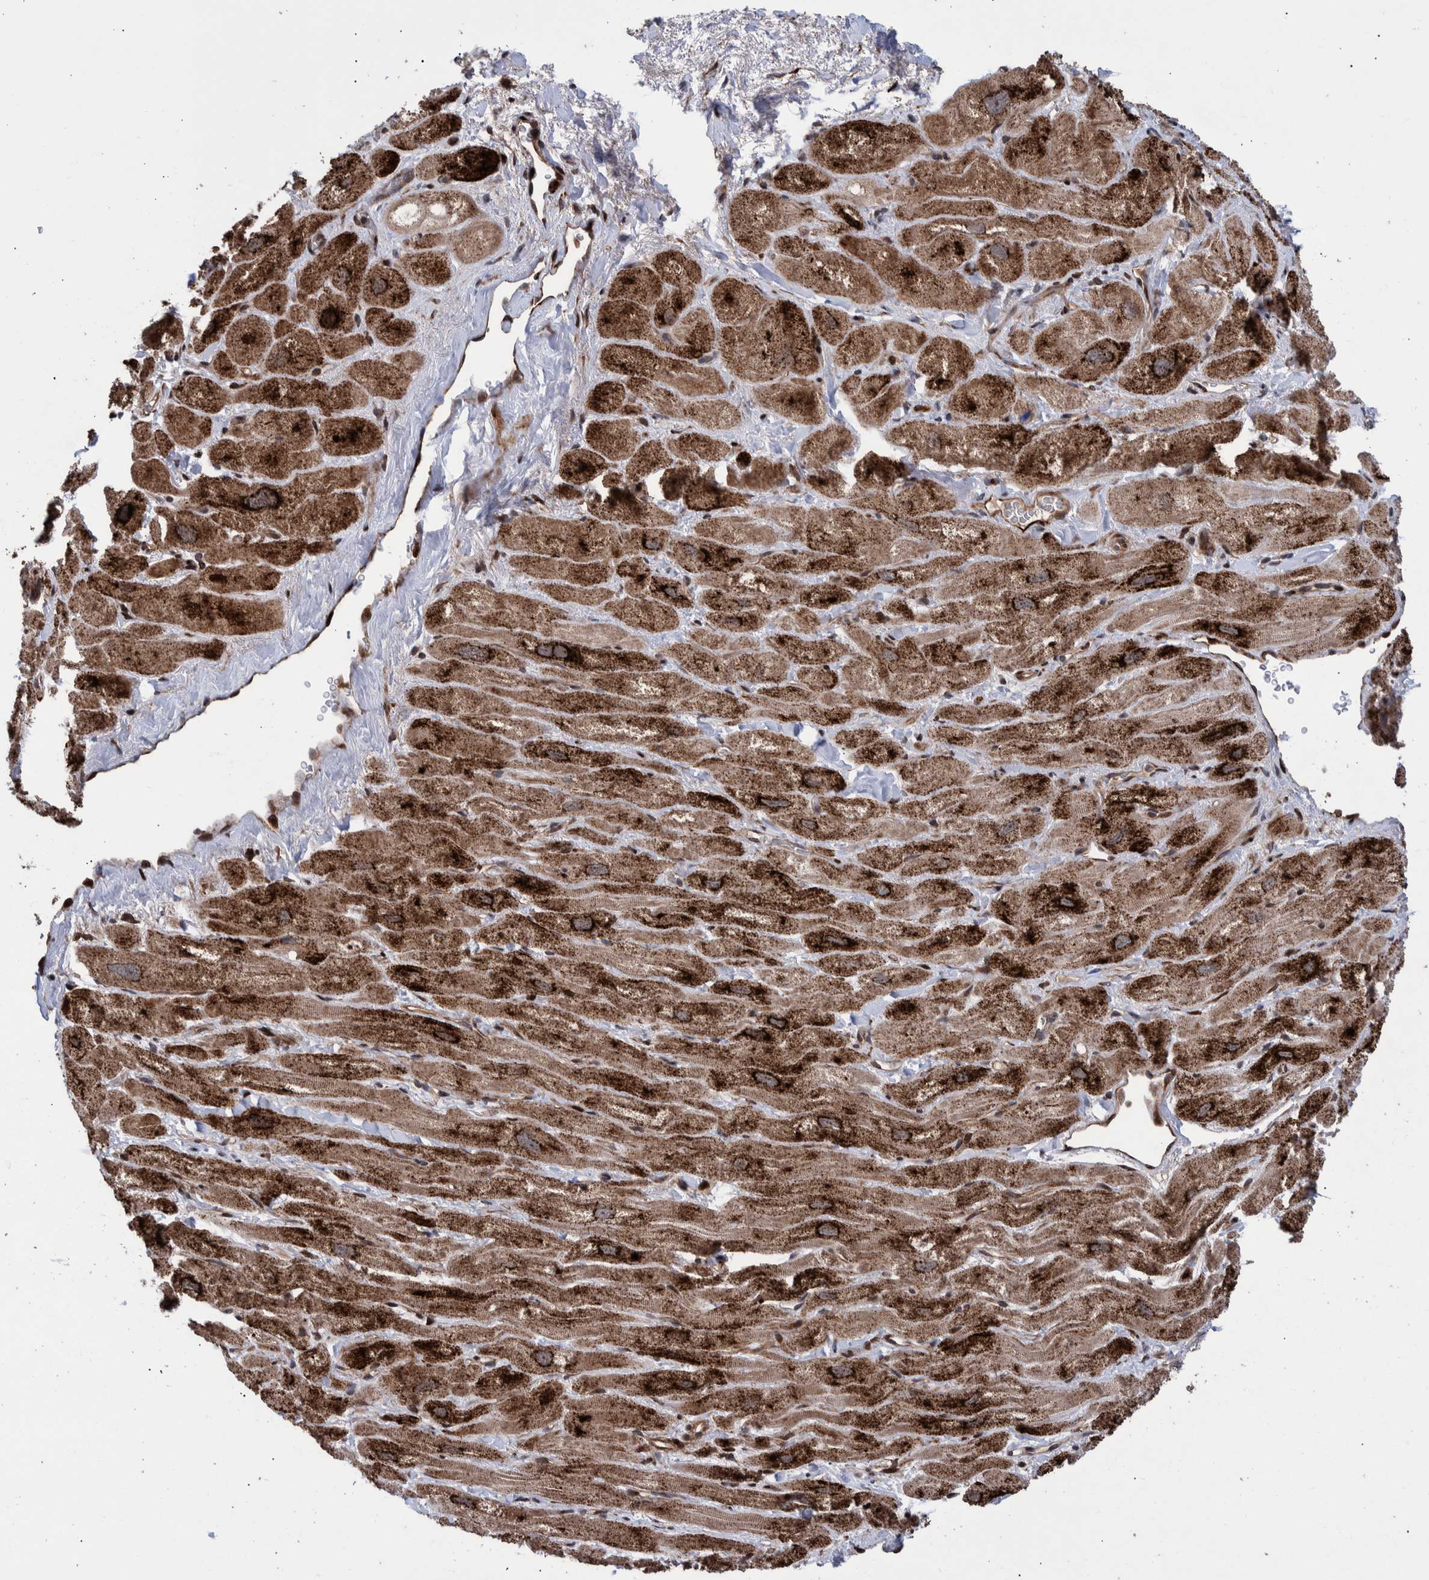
{"staining": {"intensity": "moderate", "quantity": "25%-75%", "location": "cytoplasmic/membranous,nuclear"}, "tissue": "heart muscle", "cell_type": "Cardiomyocytes", "image_type": "normal", "snomed": [{"axis": "morphology", "description": "Normal tissue, NOS"}, {"axis": "topography", "description": "Heart"}], "caption": "Protein staining exhibits moderate cytoplasmic/membranous,nuclear positivity in about 25%-75% of cardiomyocytes in benign heart muscle. The staining was performed using DAB, with brown indicating positive protein expression. Nuclei are stained blue with hematoxylin.", "gene": "SHISA6", "patient": {"sex": "male", "age": 49}}